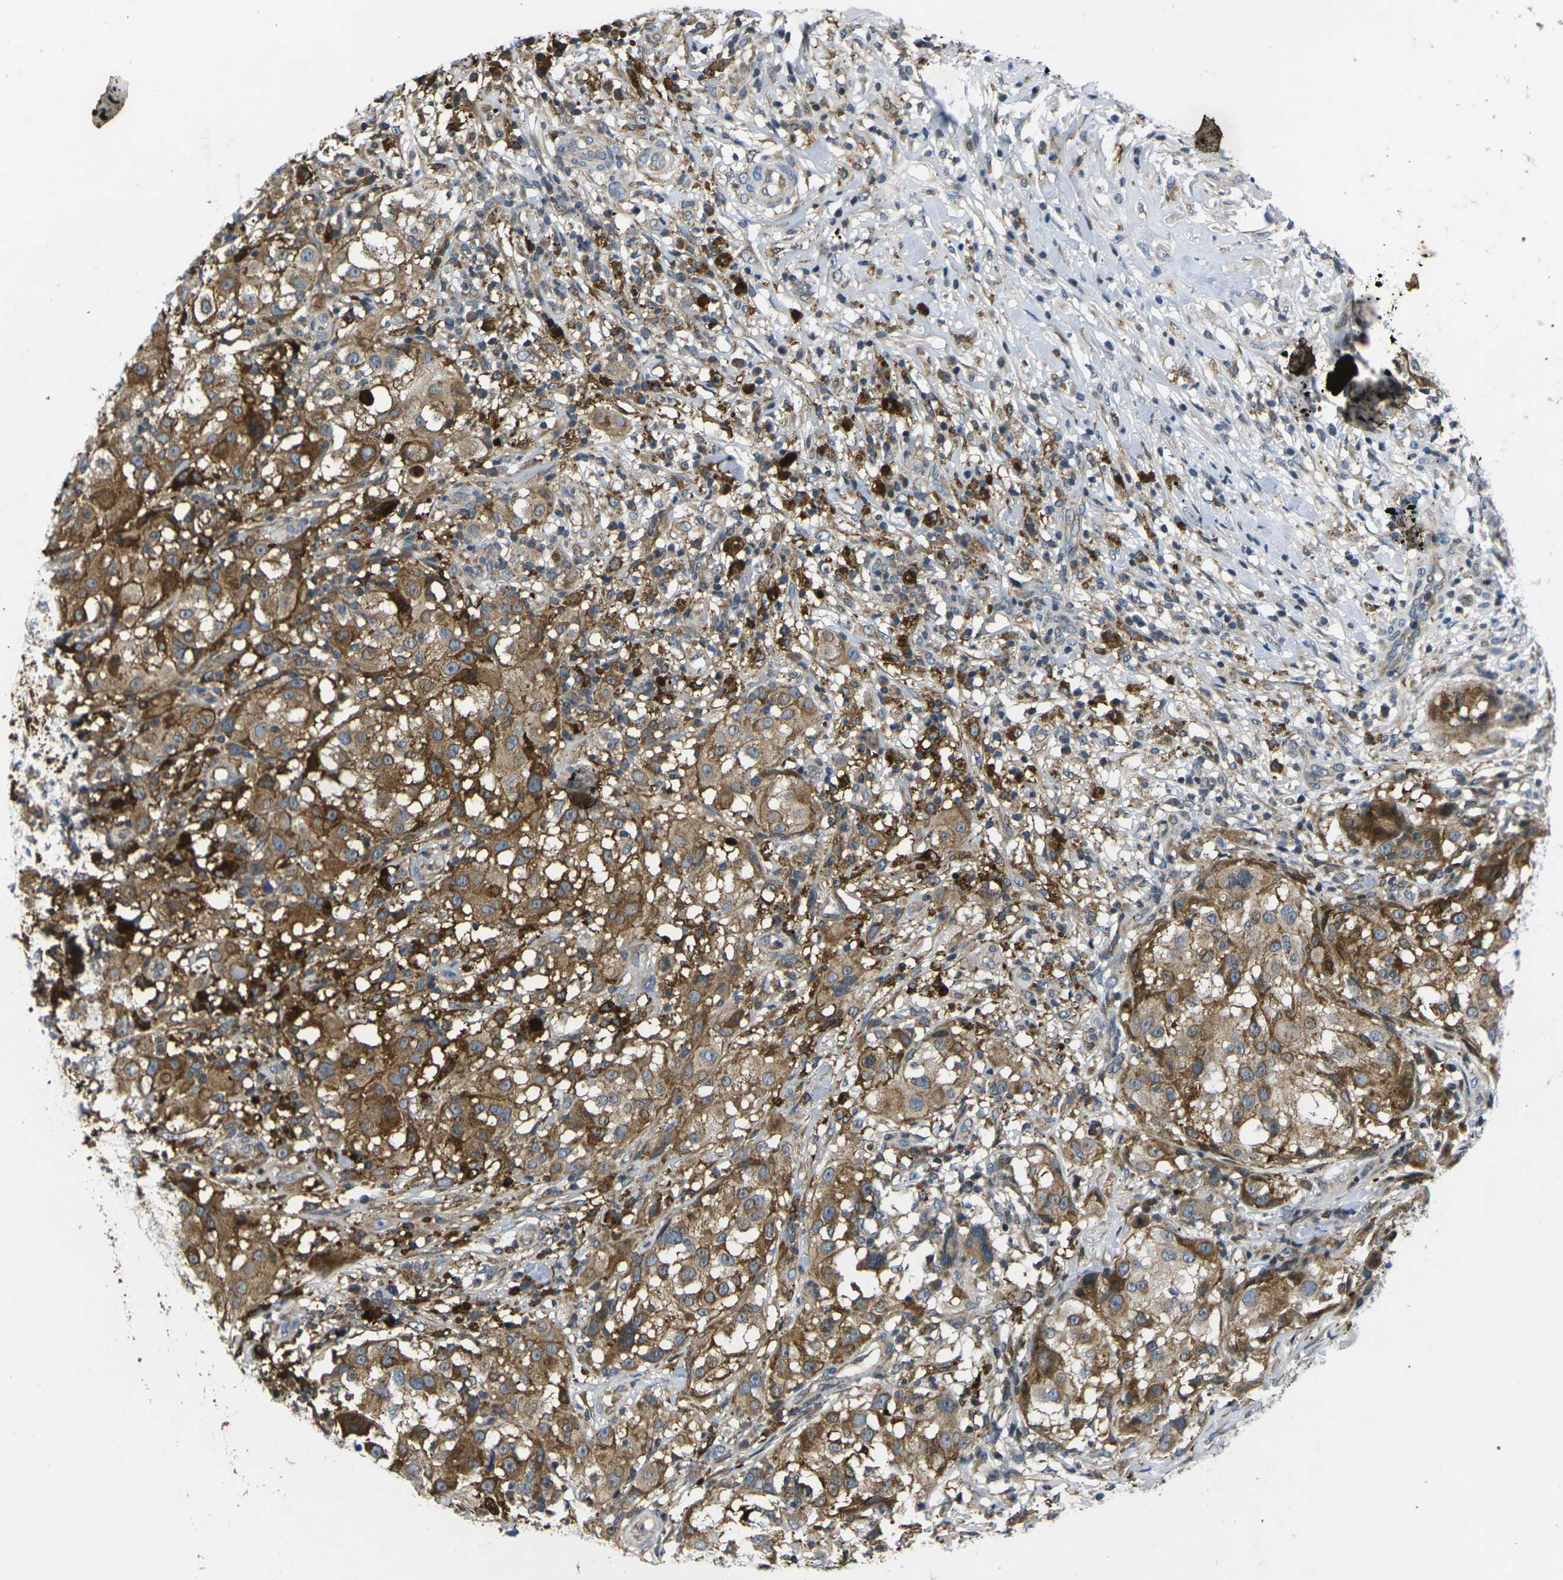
{"staining": {"intensity": "moderate", "quantity": ">75%", "location": "cytoplasmic/membranous"}, "tissue": "melanoma", "cell_type": "Tumor cells", "image_type": "cancer", "snomed": [{"axis": "morphology", "description": "Necrosis, NOS"}, {"axis": "morphology", "description": "Malignant melanoma, NOS"}, {"axis": "topography", "description": "Skin"}], "caption": "Protein positivity by immunohistochemistry shows moderate cytoplasmic/membranous staining in about >75% of tumor cells in malignant melanoma. (DAB (3,3'-diaminobenzidine) IHC with brightfield microscopy, high magnification).", "gene": "ROBO2", "patient": {"sex": "female", "age": 87}}